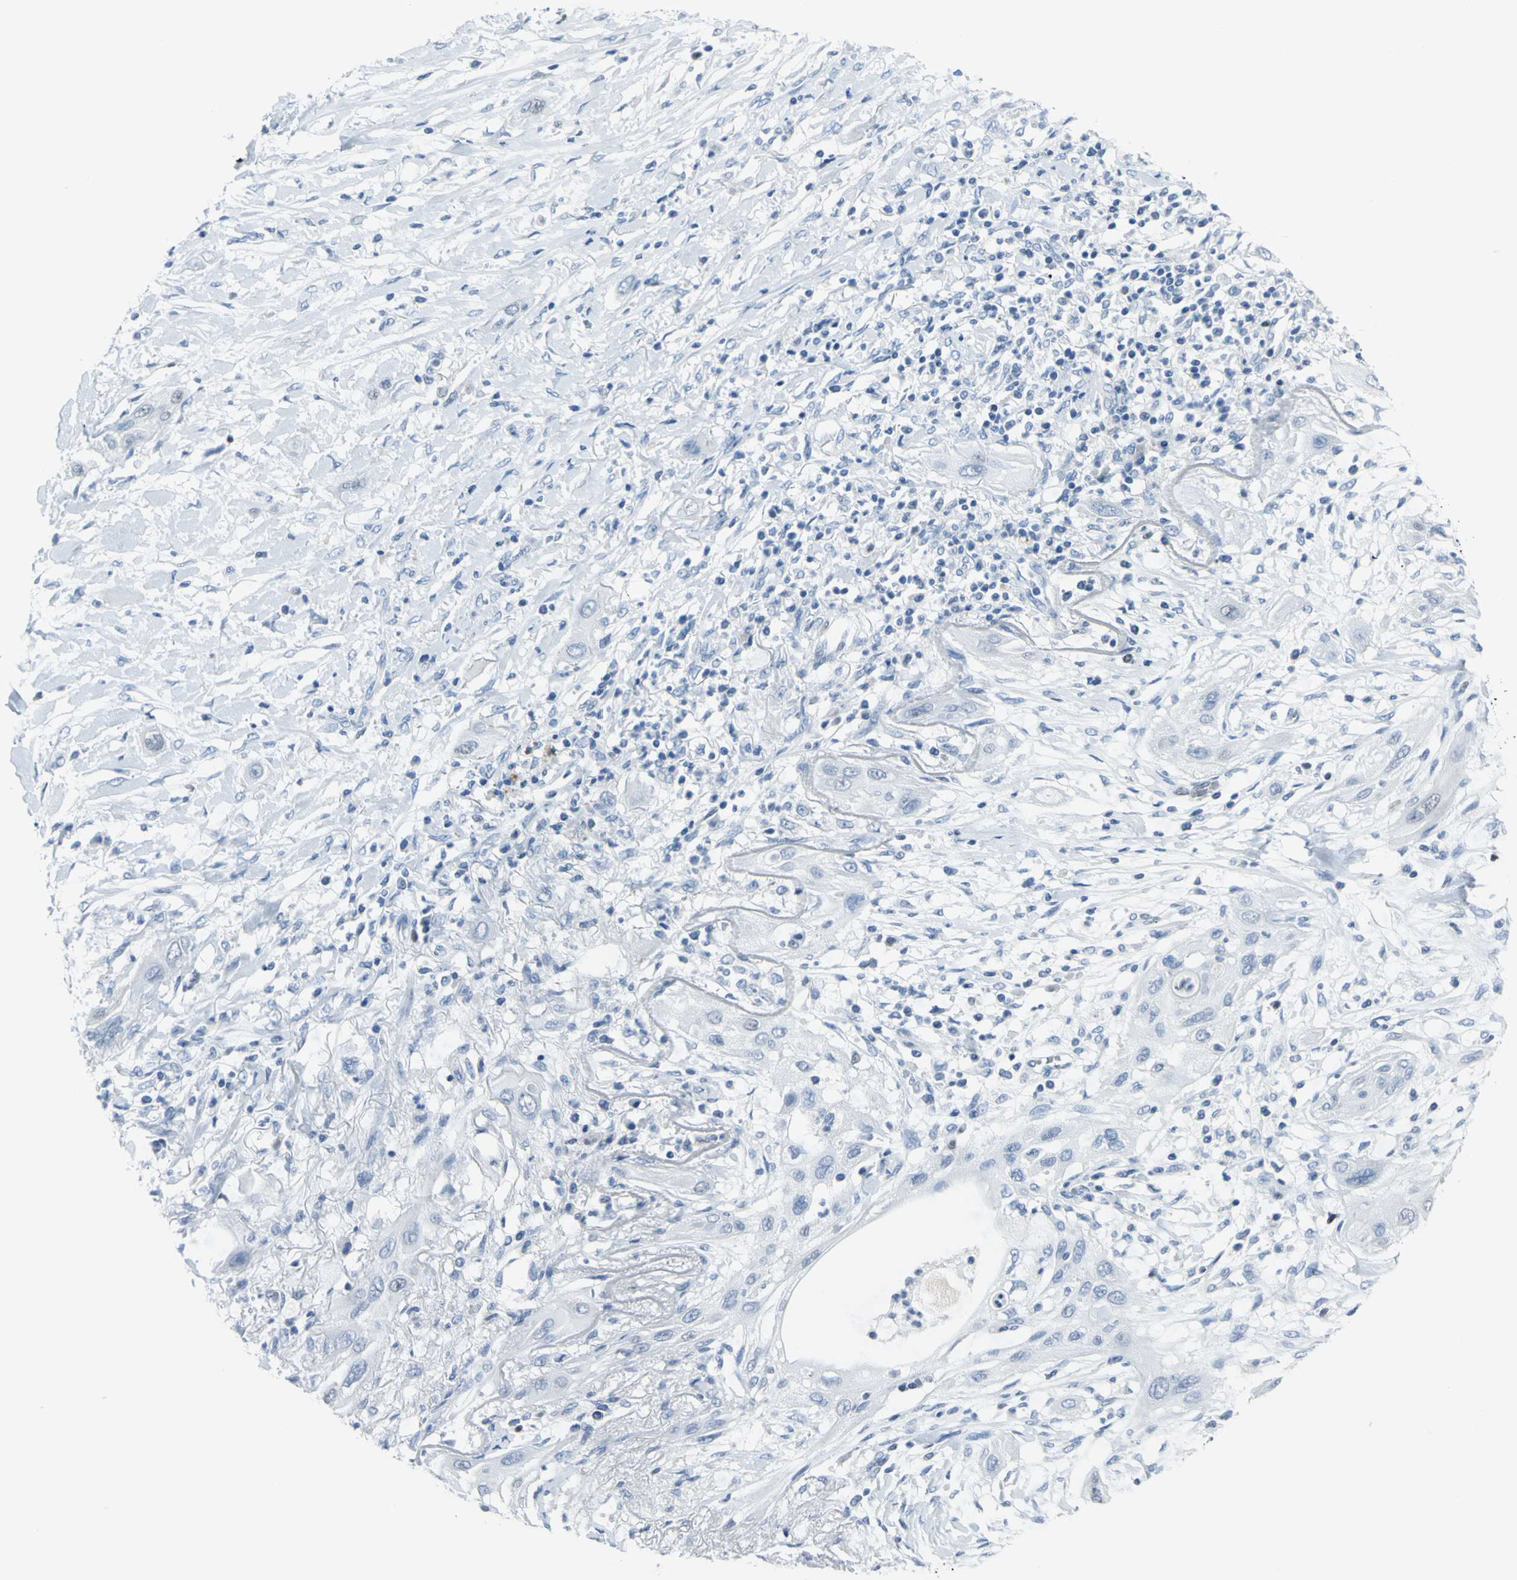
{"staining": {"intensity": "negative", "quantity": "none", "location": "none"}, "tissue": "lung cancer", "cell_type": "Tumor cells", "image_type": "cancer", "snomed": [{"axis": "morphology", "description": "Squamous cell carcinoma, NOS"}, {"axis": "topography", "description": "Lung"}], "caption": "Immunohistochemistry of lung squamous cell carcinoma exhibits no staining in tumor cells.", "gene": "MCM3", "patient": {"sex": "female", "age": 47}}